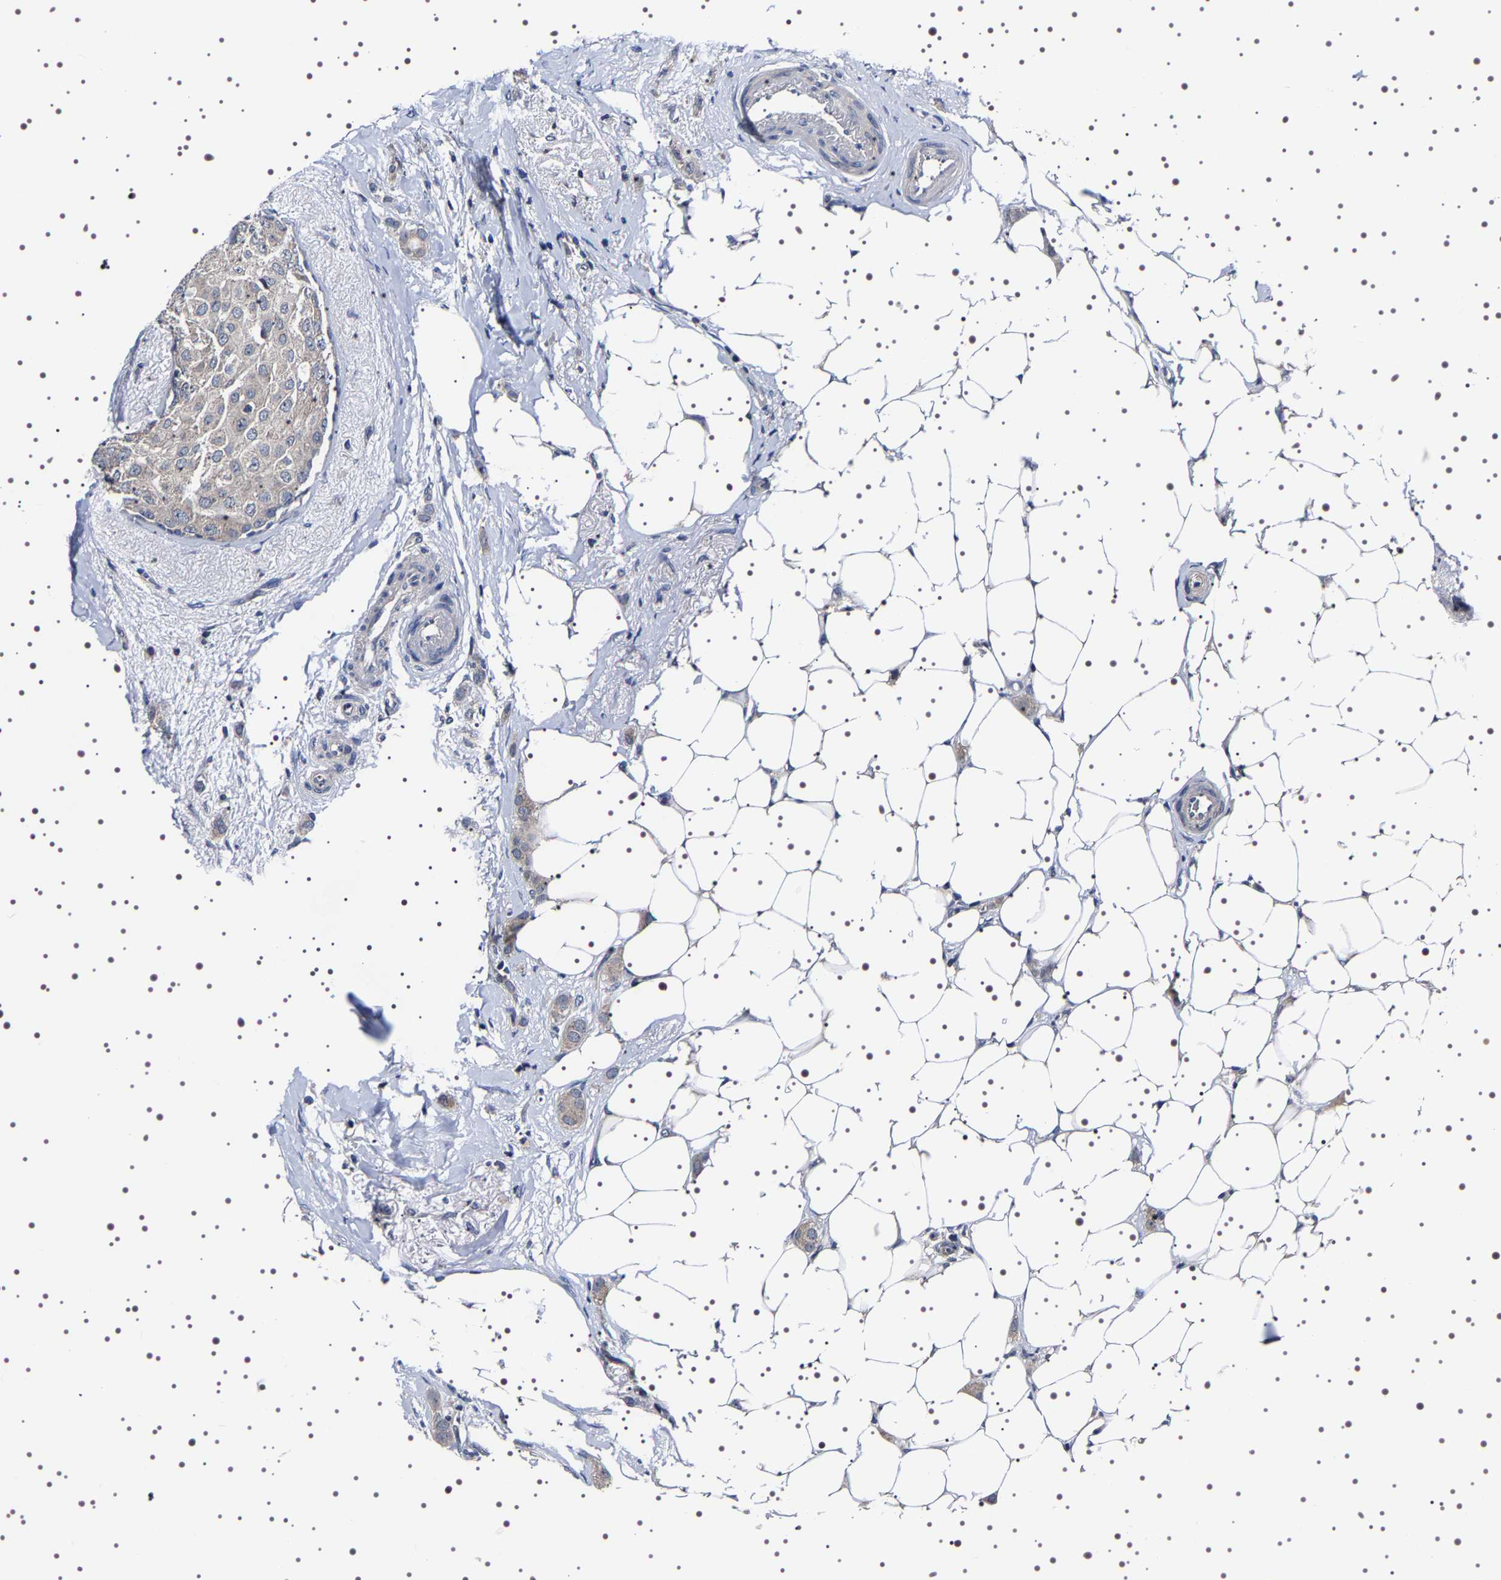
{"staining": {"intensity": "negative", "quantity": "none", "location": "none"}, "tissue": "breast cancer", "cell_type": "Tumor cells", "image_type": "cancer", "snomed": [{"axis": "morphology", "description": "Lobular carcinoma"}, {"axis": "topography", "description": "Breast"}], "caption": "Histopathology image shows no significant protein positivity in tumor cells of lobular carcinoma (breast). The staining was performed using DAB to visualize the protein expression in brown, while the nuclei were stained in blue with hematoxylin (Magnification: 20x).", "gene": "TARBP1", "patient": {"sex": "female", "age": 55}}